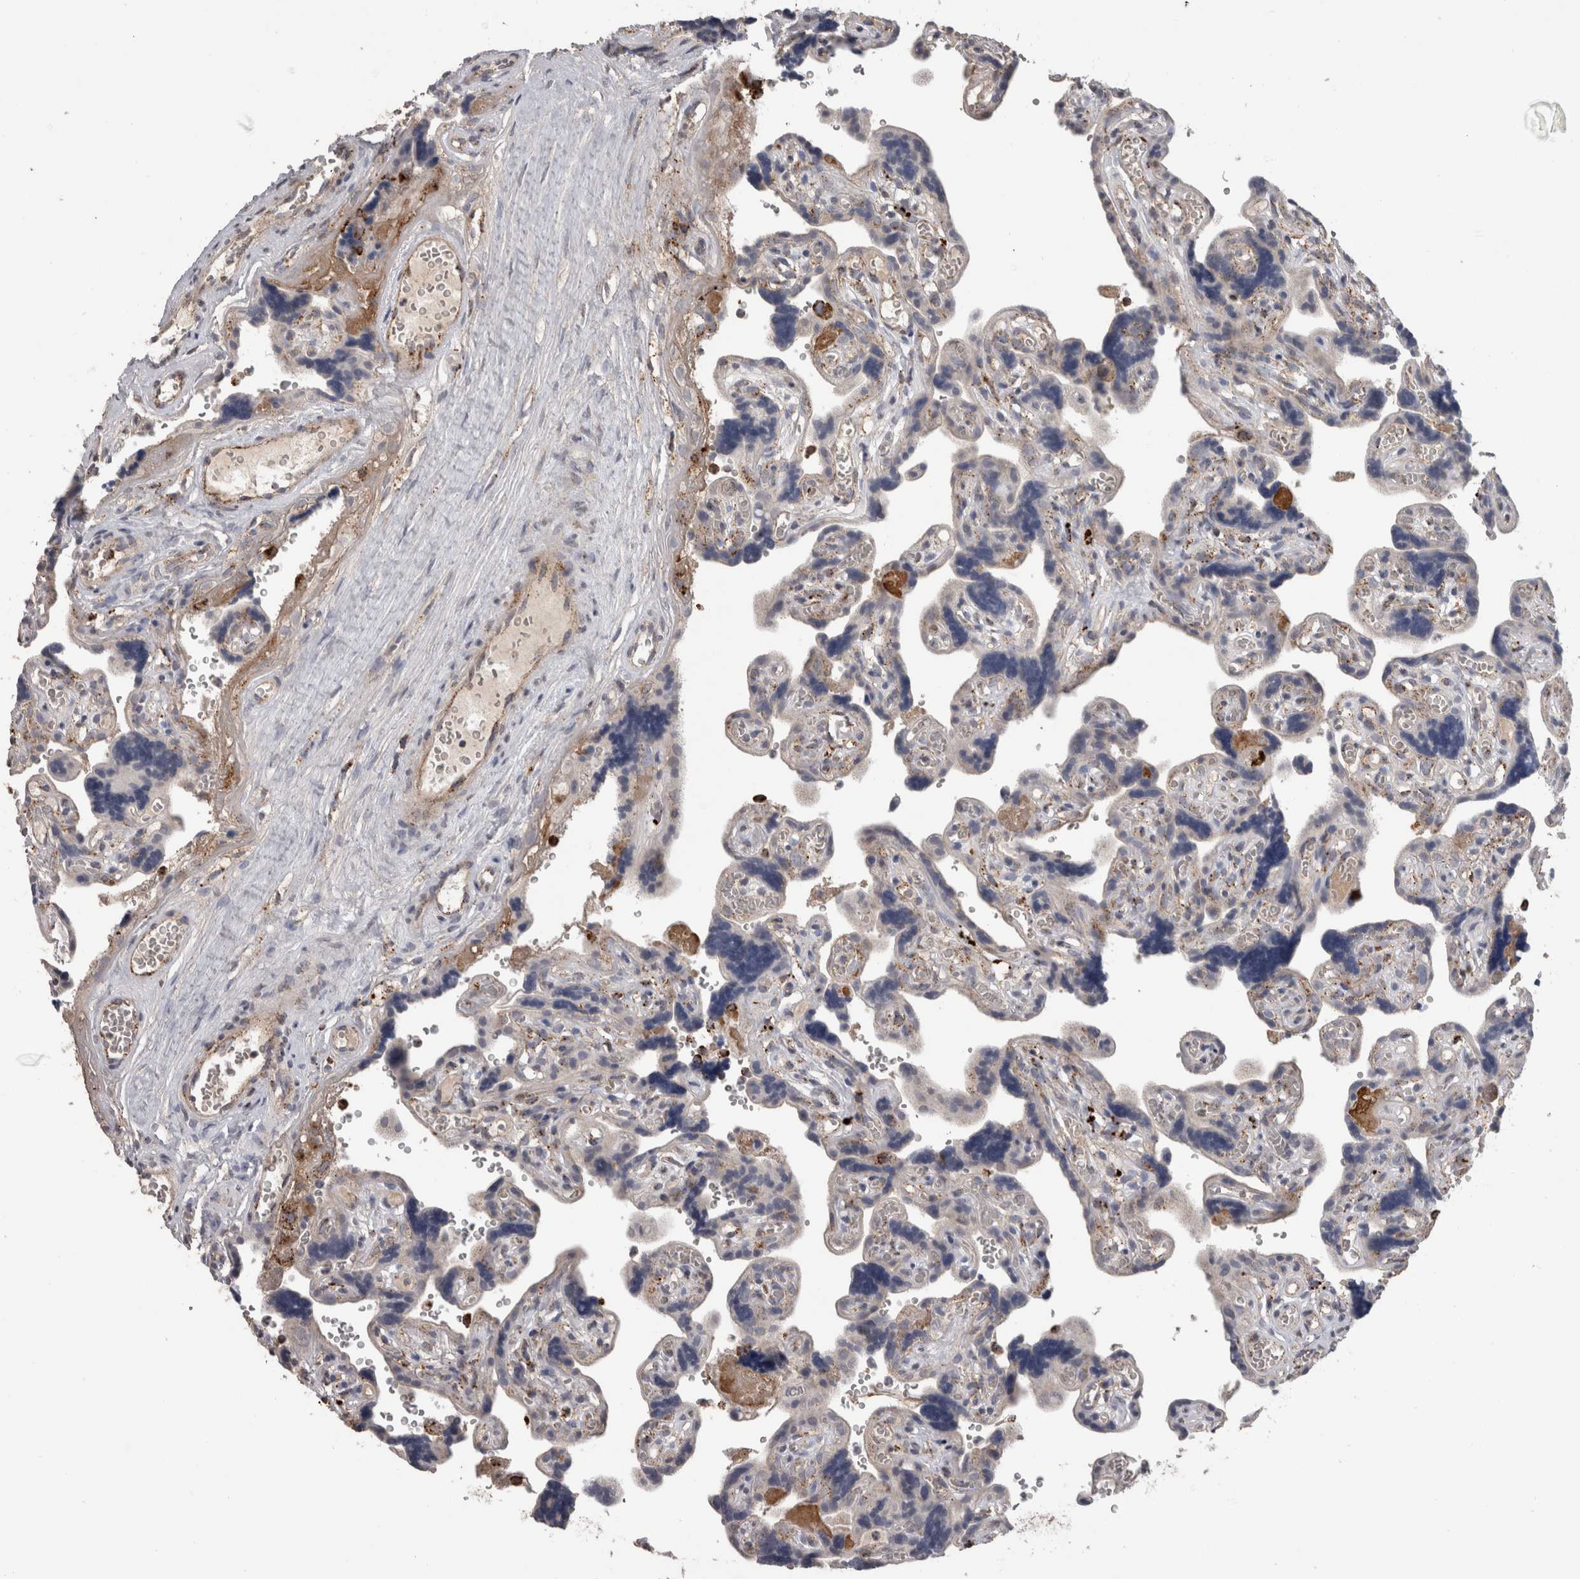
{"staining": {"intensity": "weak", "quantity": "<25%", "location": "cytoplasmic/membranous"}, "tissue": "placenta", "cell_type": "Trophoblastic cells", "image_type": "normal", "snomed": [{"axis": "morphology", "description": "Normal tissue, NOS"}, {"axis": "topography", "description": "Placenta"}], "caption": "Placenta was stained to show a protein in brown. There is no significant staining in trophoblastic cells.", "gene": "CTSZ", "patient": {"sex": "female", "age": 30}}